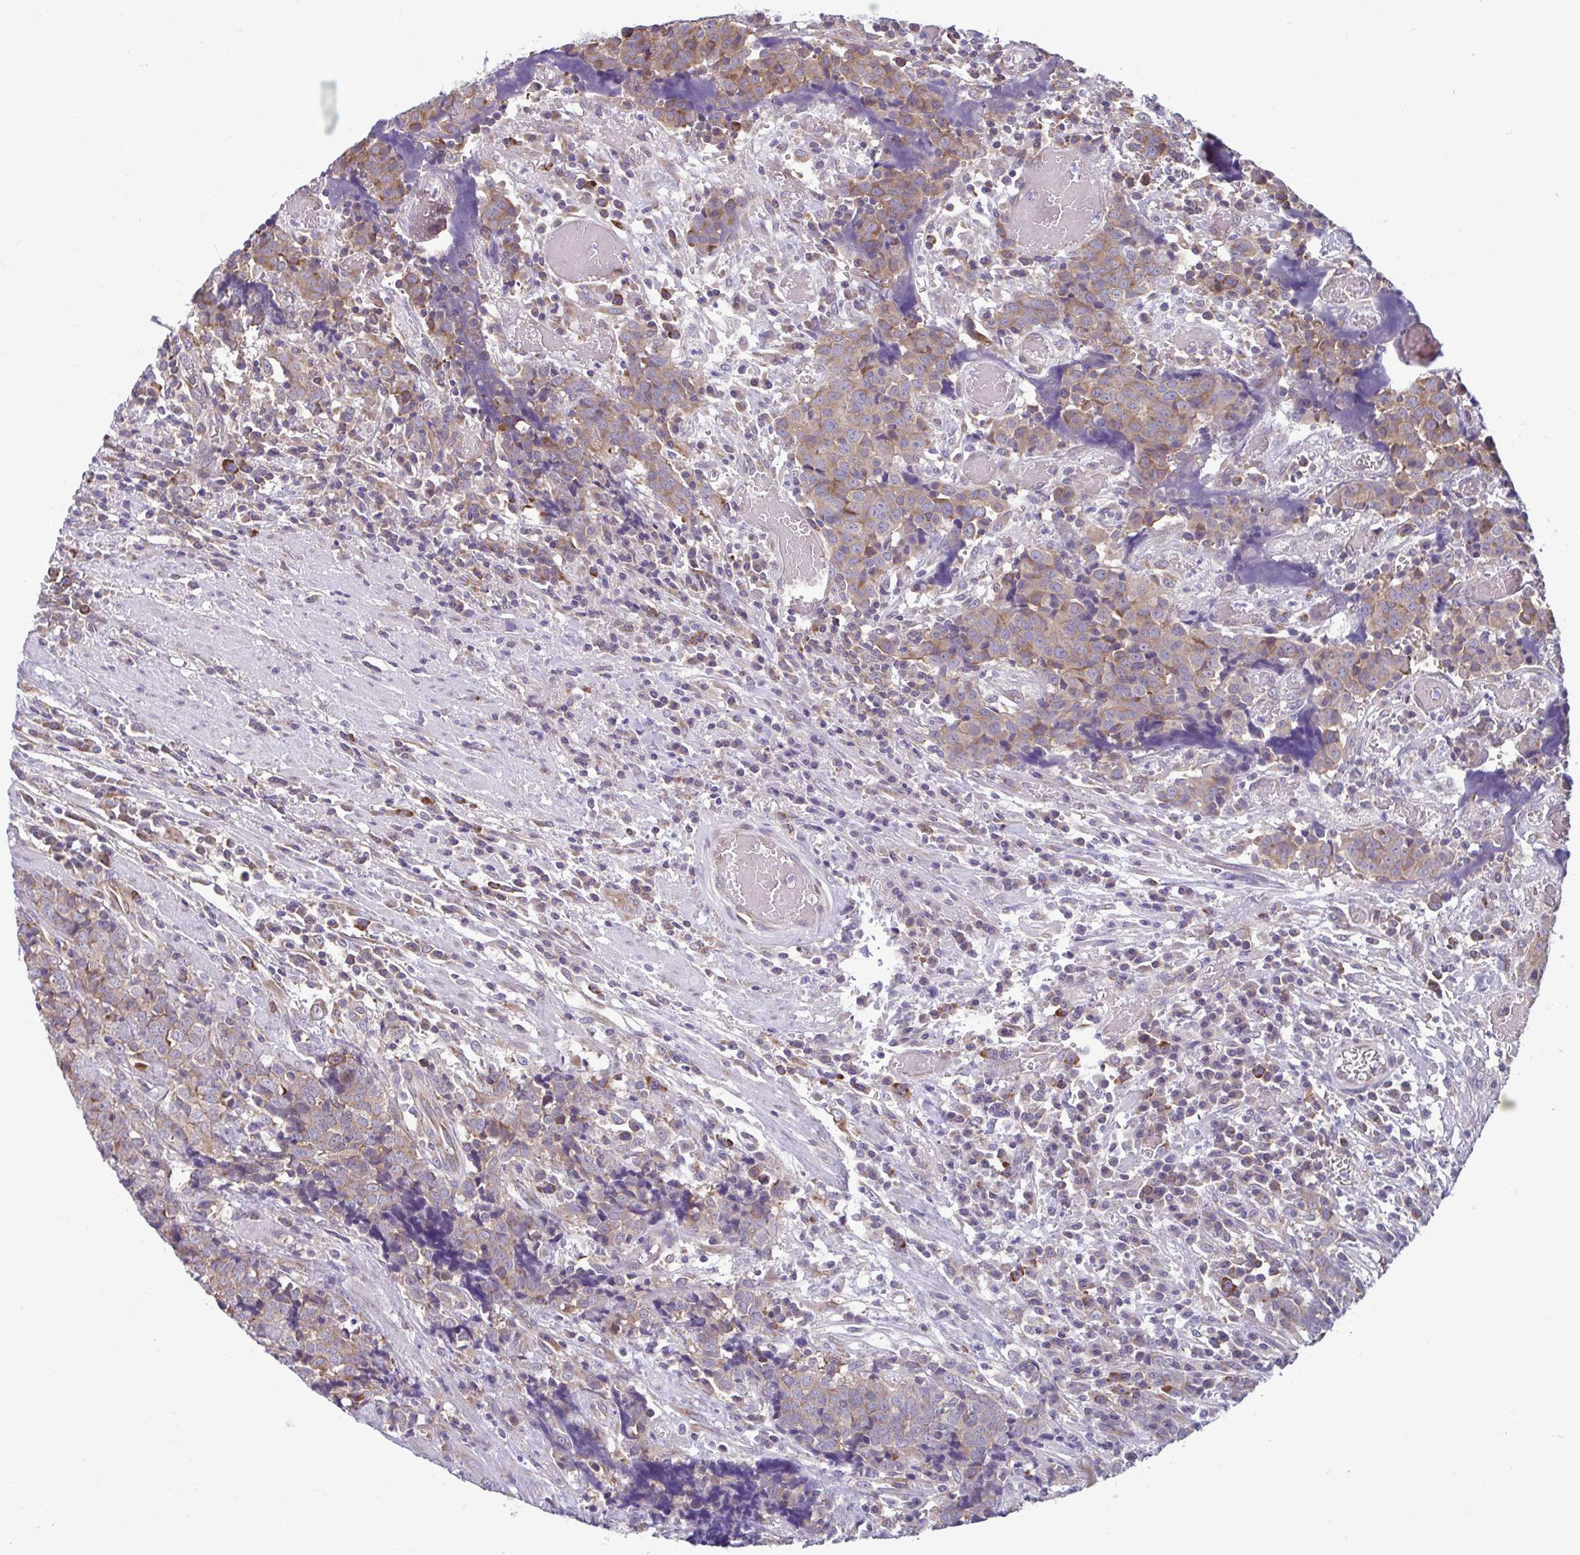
{"staining": {"intensity": "weak", "quantity": "25%-75%", "location": "cytoplasmic/membranous"}, "tissue": "prostate cancer", "cell_type": "Tumor cells", "image_type": "cancer", "snomed": [{"axis": "morphology", "description": "Adenocarcinoma, High grade"}, {"axis": "topography", "description": "Prostate and seminal vesicle, NOS"}], "caption": "Prostate high-grade adenocarcinoma stained with a protein marker demonstrates weak staining in tumor cells.", "gene": "TMEM108", "patient": {"sex": "male", "age": 60}}